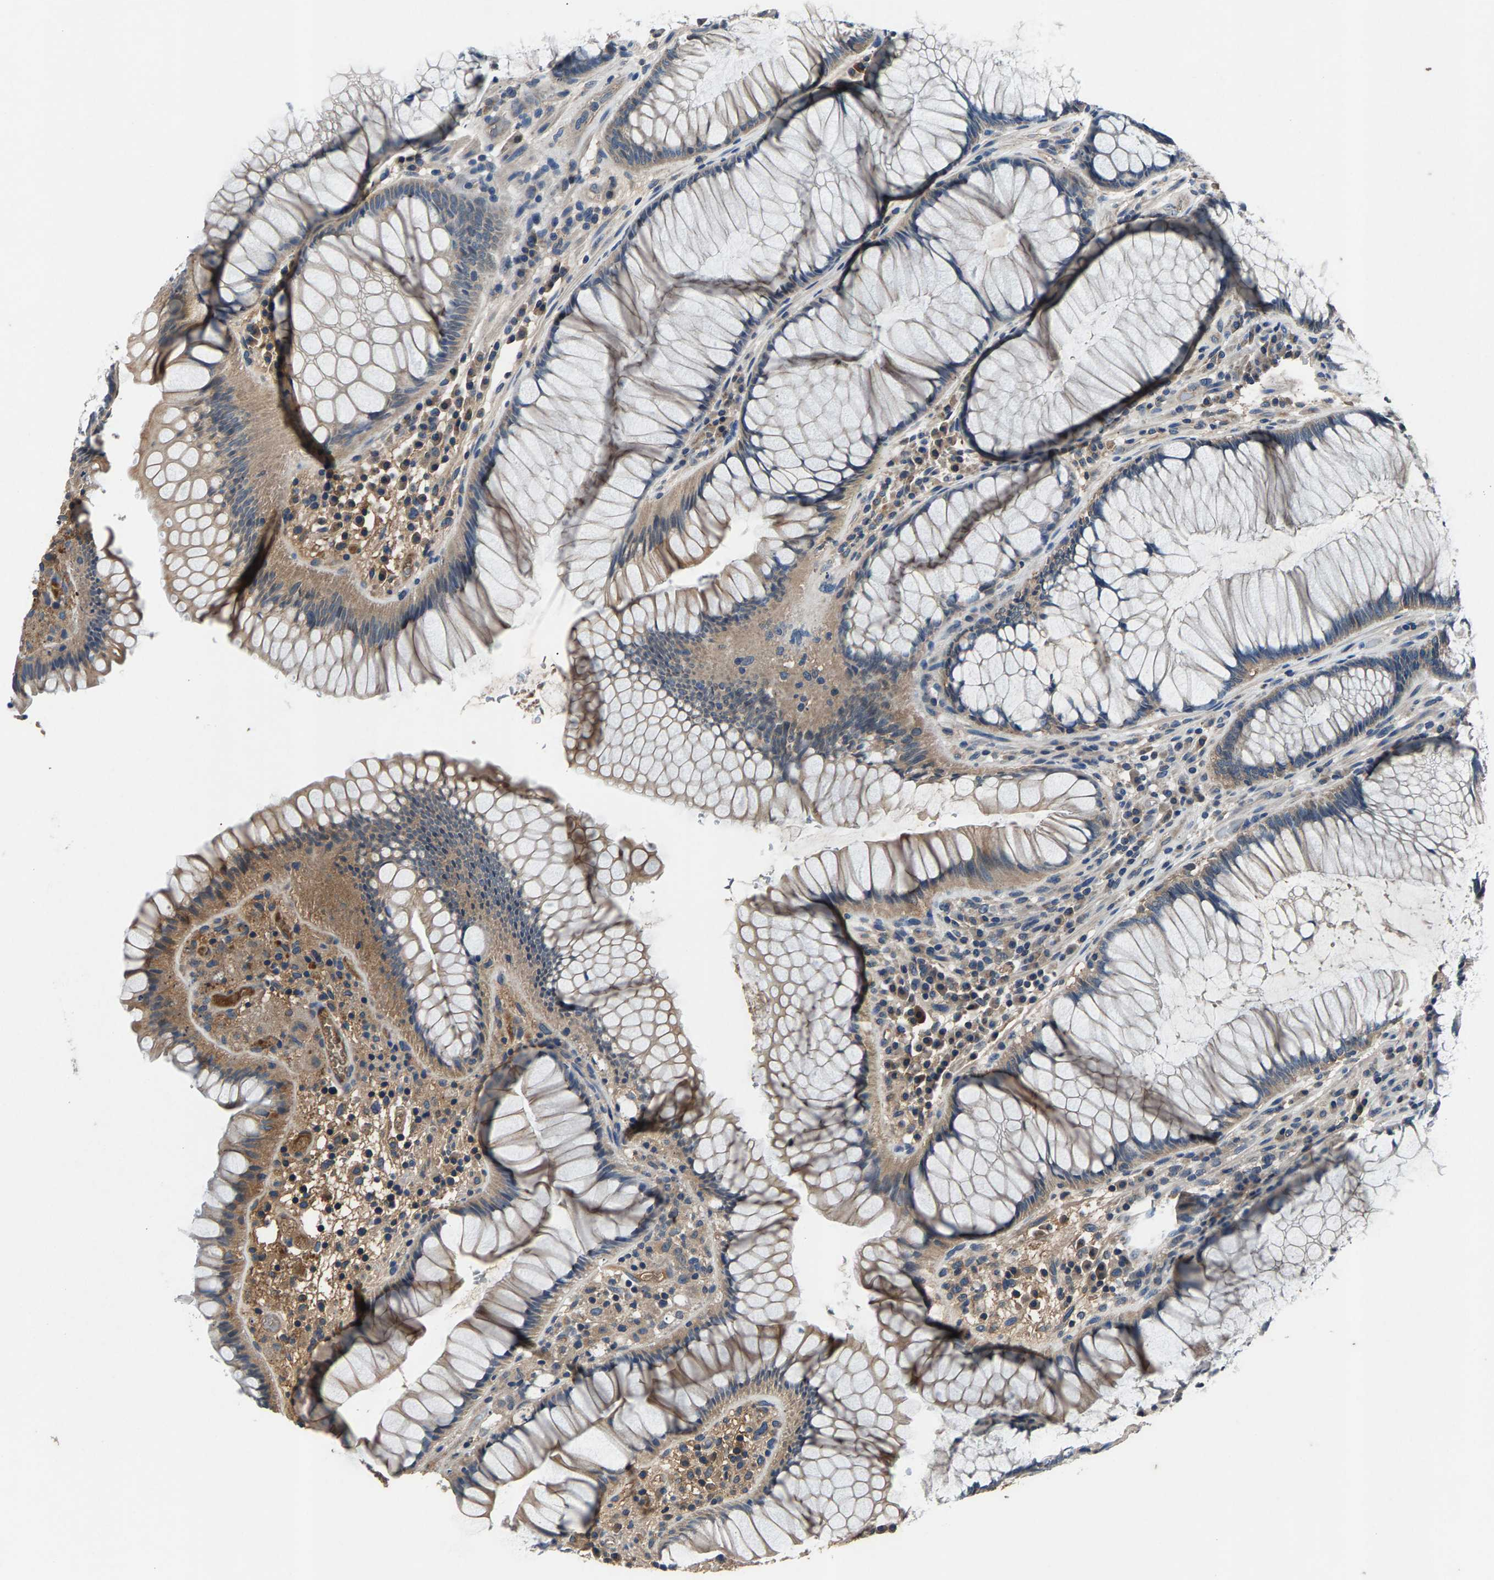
{"staining": {"intensity": "moderate", "quantity": "25%-75%", "location": "cytoplasmic/membranous"}, "tissue": "rectum", "cell_type": "Glandular cells", "image_type": "normal", "snomed": [{"axis": "morphology", "description": "Normal tissue, NOS"}, {"axis": "topography", "description": "Rectum"}], "caption": "This image exhibits immunohistochemistry (IHC) staining of normal rectum, with medium moderate cytoplasmic/membranous positivity in approximately 25%-75% of glandular cells.", "gene": "PRXL2C", "patient": {"sex": "male", "age": 51}}